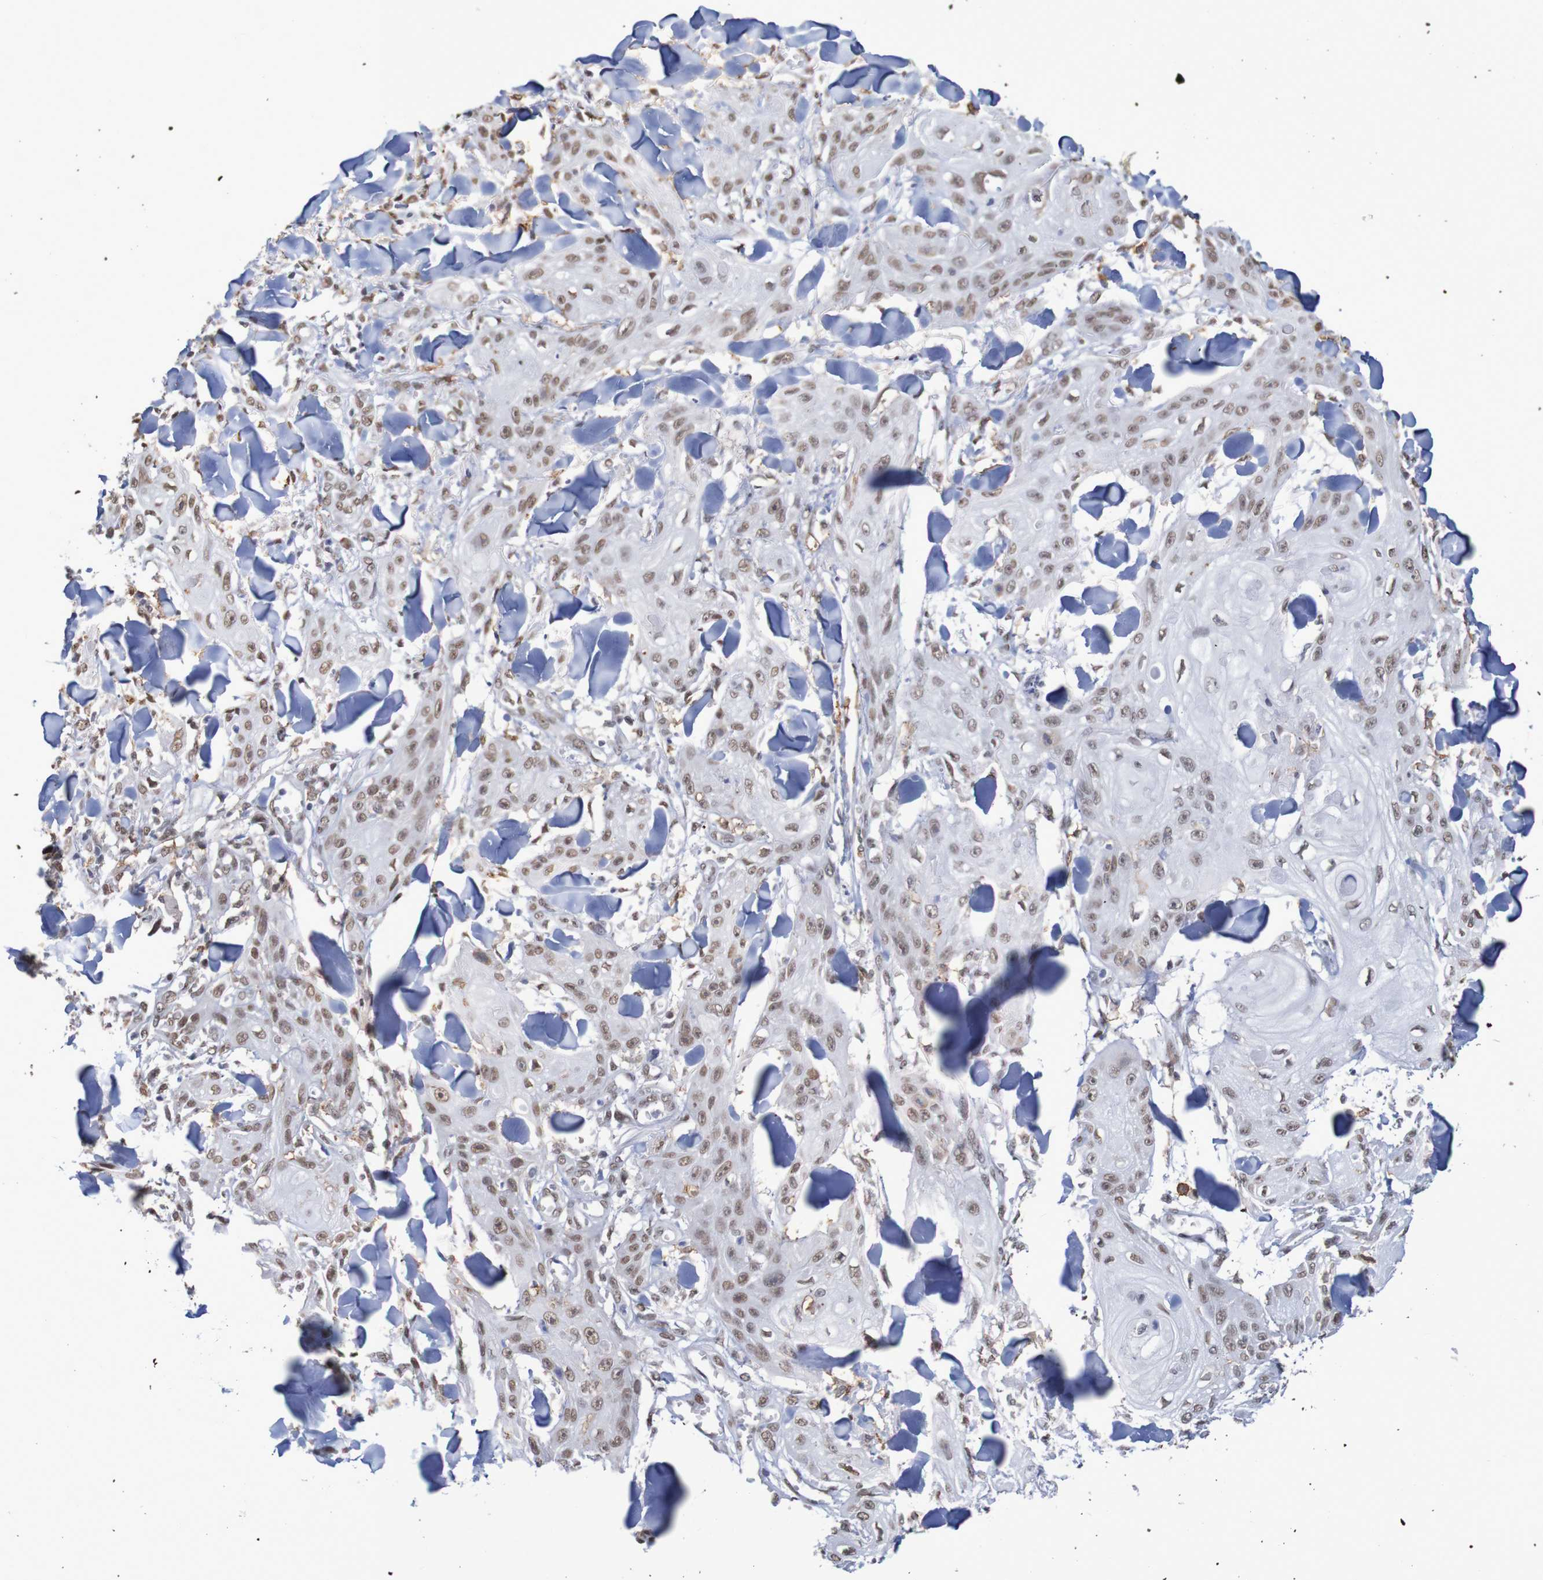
{"staining": {"intensity": "moderate", "quantity": ">75%", "location": "nuclear"}, "tissue": "skin cancer", "cell_type": "Tumor cells", "image_type": "cancer", "snomed": [{"axis": "morphology", "description": "Squamous cell carcinoma, NOS"}, {"axis": "topography", "description": "Skin"}], "caption": "Human skin squamous cell carcinoma stained with a brown dye reveals moderate nuclear positive positivity in about >75% of tumor cells.", "gene": "MRTFB", "patient": {"sex": "male", "age": 74}}